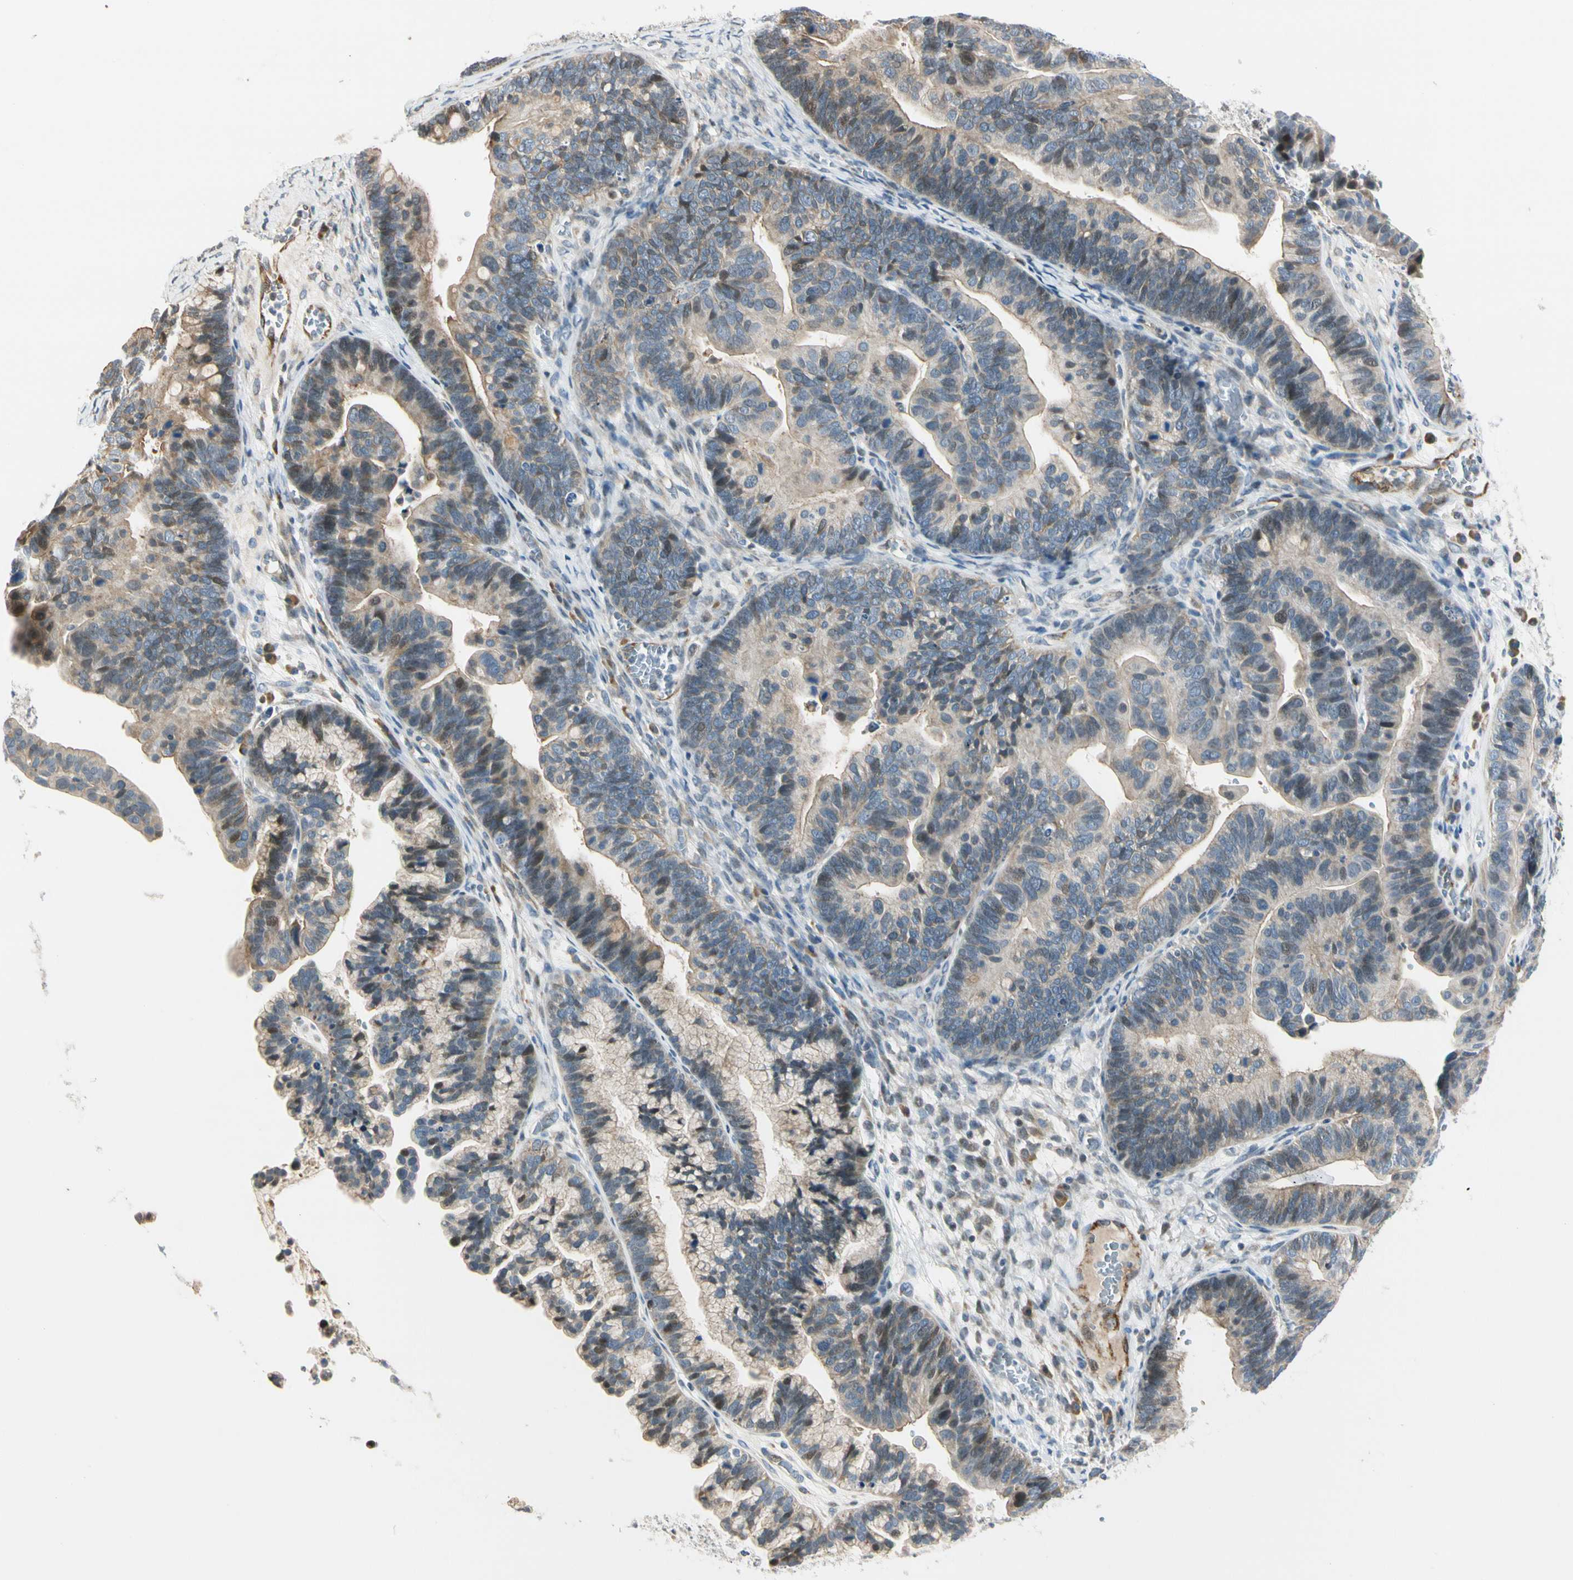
{"staining": {"intensity": "weak", "quantity": "25%-75%", "location": "cytoplasmic/membranous,nuclear"}, "tissue": "ovarian cancer", "cell_type": "Tumor cells", "image_type": "cancer", "snomed": [{"axis": "morphology", "description": "Cystadenocarcinoma, serous, NOS"}, {"axis": "topography", "description": "Ovary"}], "caption": "Serous cystadenocarcinoma (ovarian) was stained to show a protein in brown. There is low levels of weak cytoplasmic/membranous and nuclear staining in about 25%-75% of tumor cells.", "gene": "NPDC1", "patient": {"sex": "female", "age": 56}}